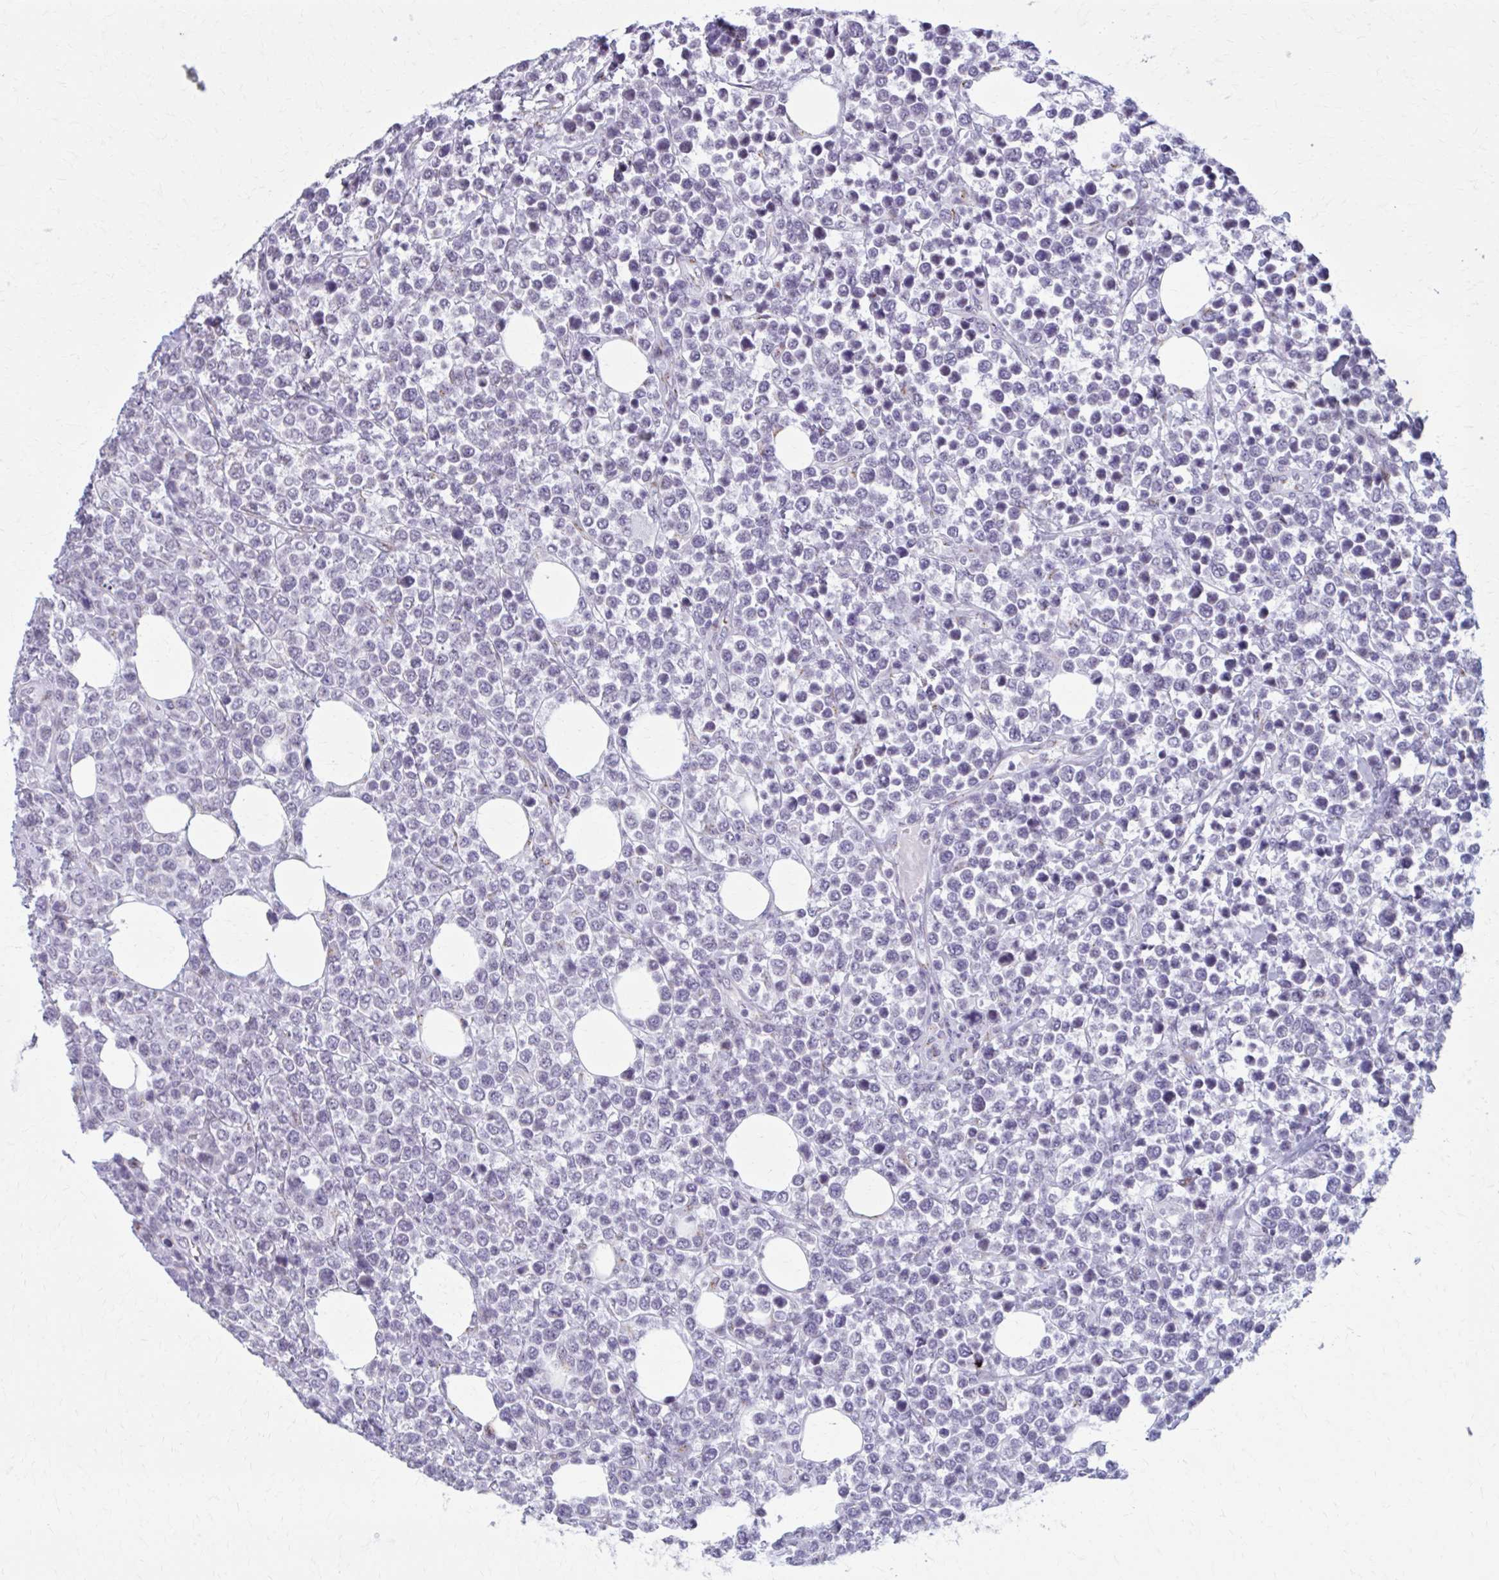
{"staining": {"intensity": "negative", "quantity": "none", "location": "none"}, "tissue": "lymphoma", "cell_type": "Tumor cells", "image_type": "cancer", "snomed": [{"axis": "morphology", "description": "Malignant lymphoma, non-Hodgkin's type, High grade"}, {"axis": "topography", "description": "Soft tissue"}], "caption": "Immunohistochemical staining of lymphoma displays no significant positivity in tumor cells.", "gene": "ZNF682", "patient": {"sex": "female", "age": 56}}